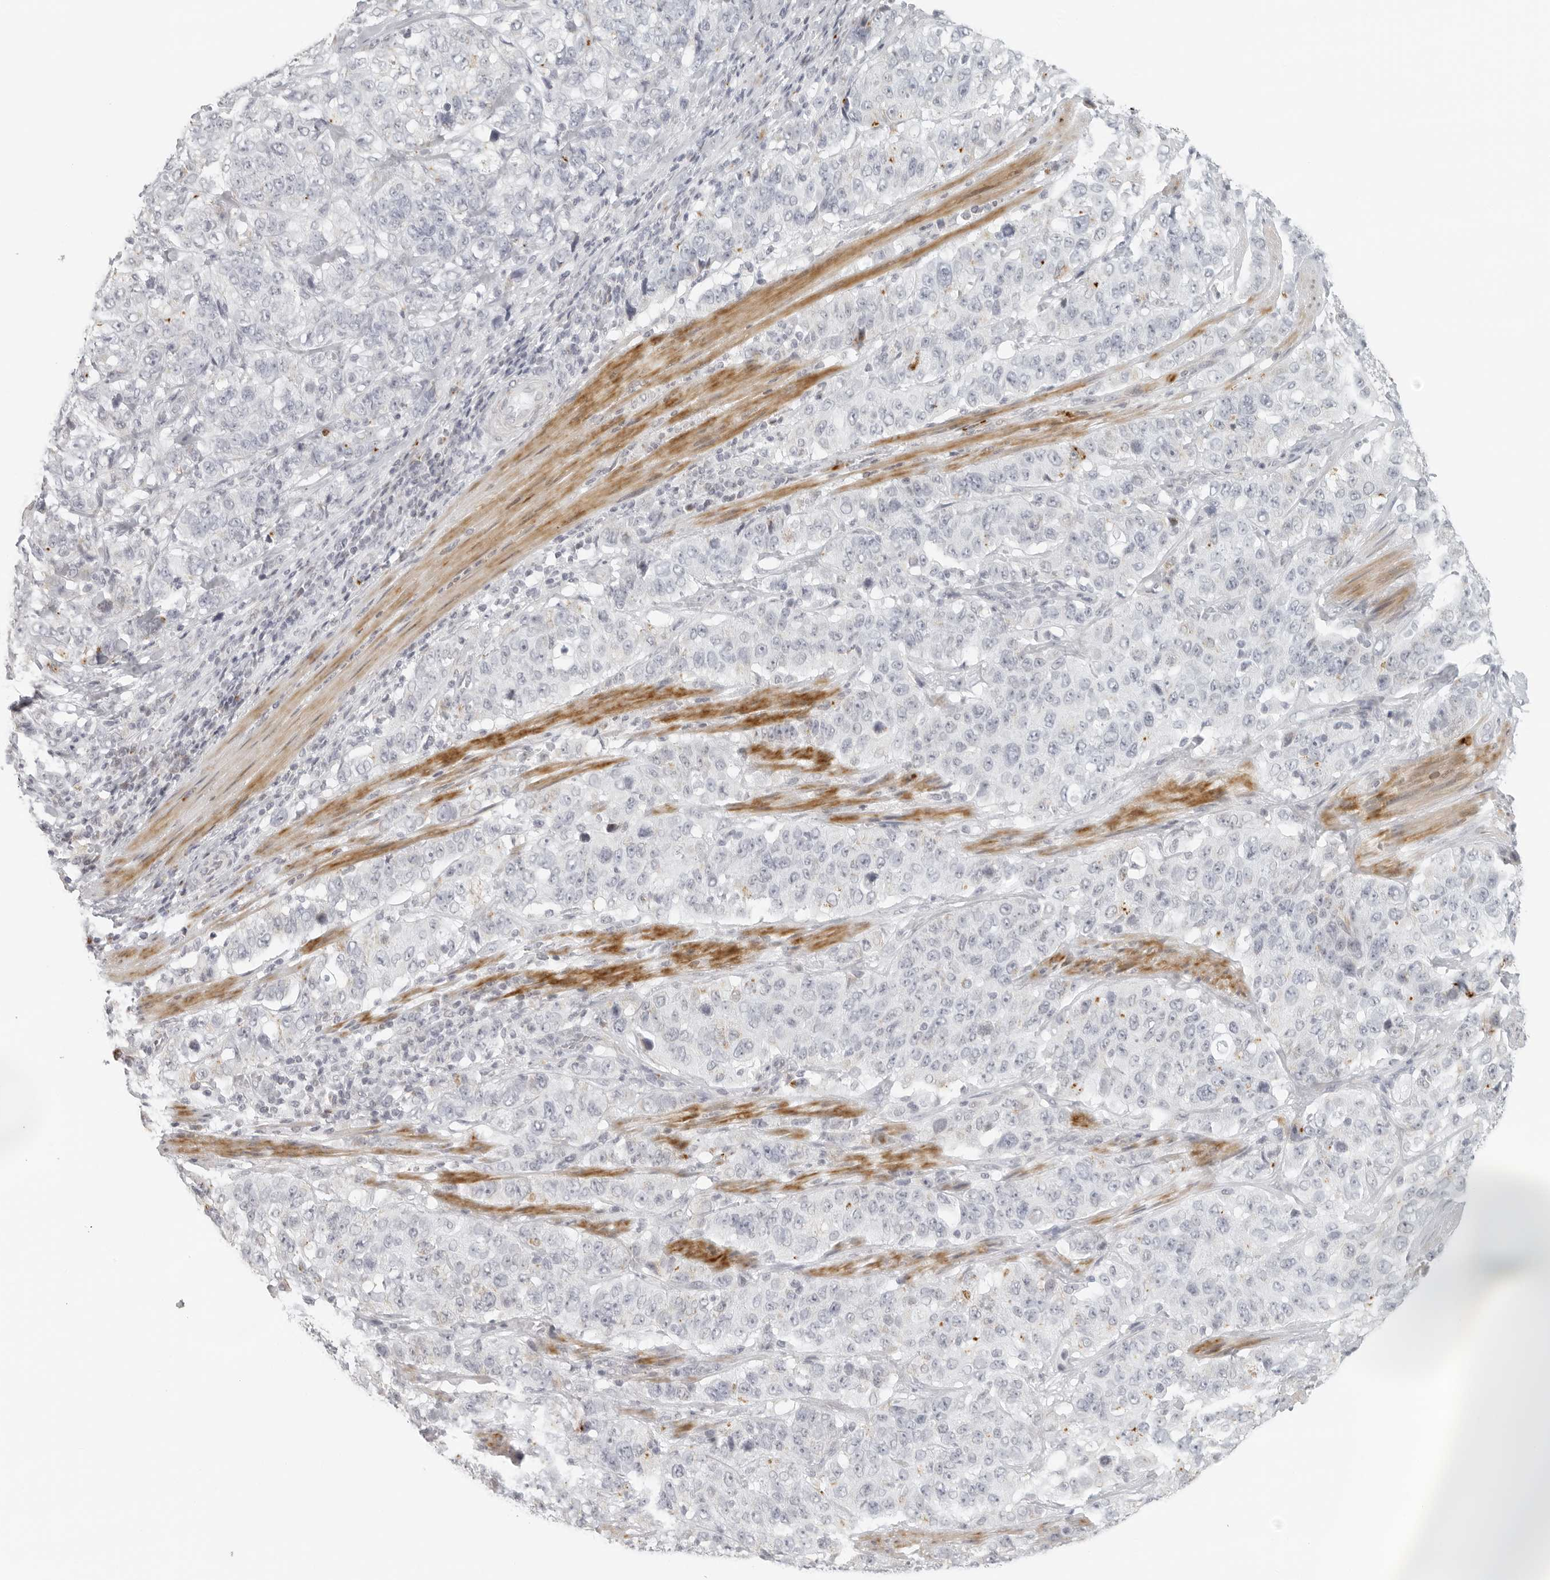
{"staining": {"intensity": "negative", "quantity": "none", "location": "none"}, "tissue": "stomach cancer", "cell_type": "Tumor cells", "image_type": "cancer", "snomed": [{"axis": "morphology", "description": "Adenocarcinoma, NOS"}, {"axis": "topography", "description": "Stomach"}], "caption": "Human adenocarcinoma (stomach) stained for a protein using immunohistochemistry (IHC) displays no staining in tumor cells.", "gene": "RPS6KC1", "patient": {"sex": "male", "age": 48}}